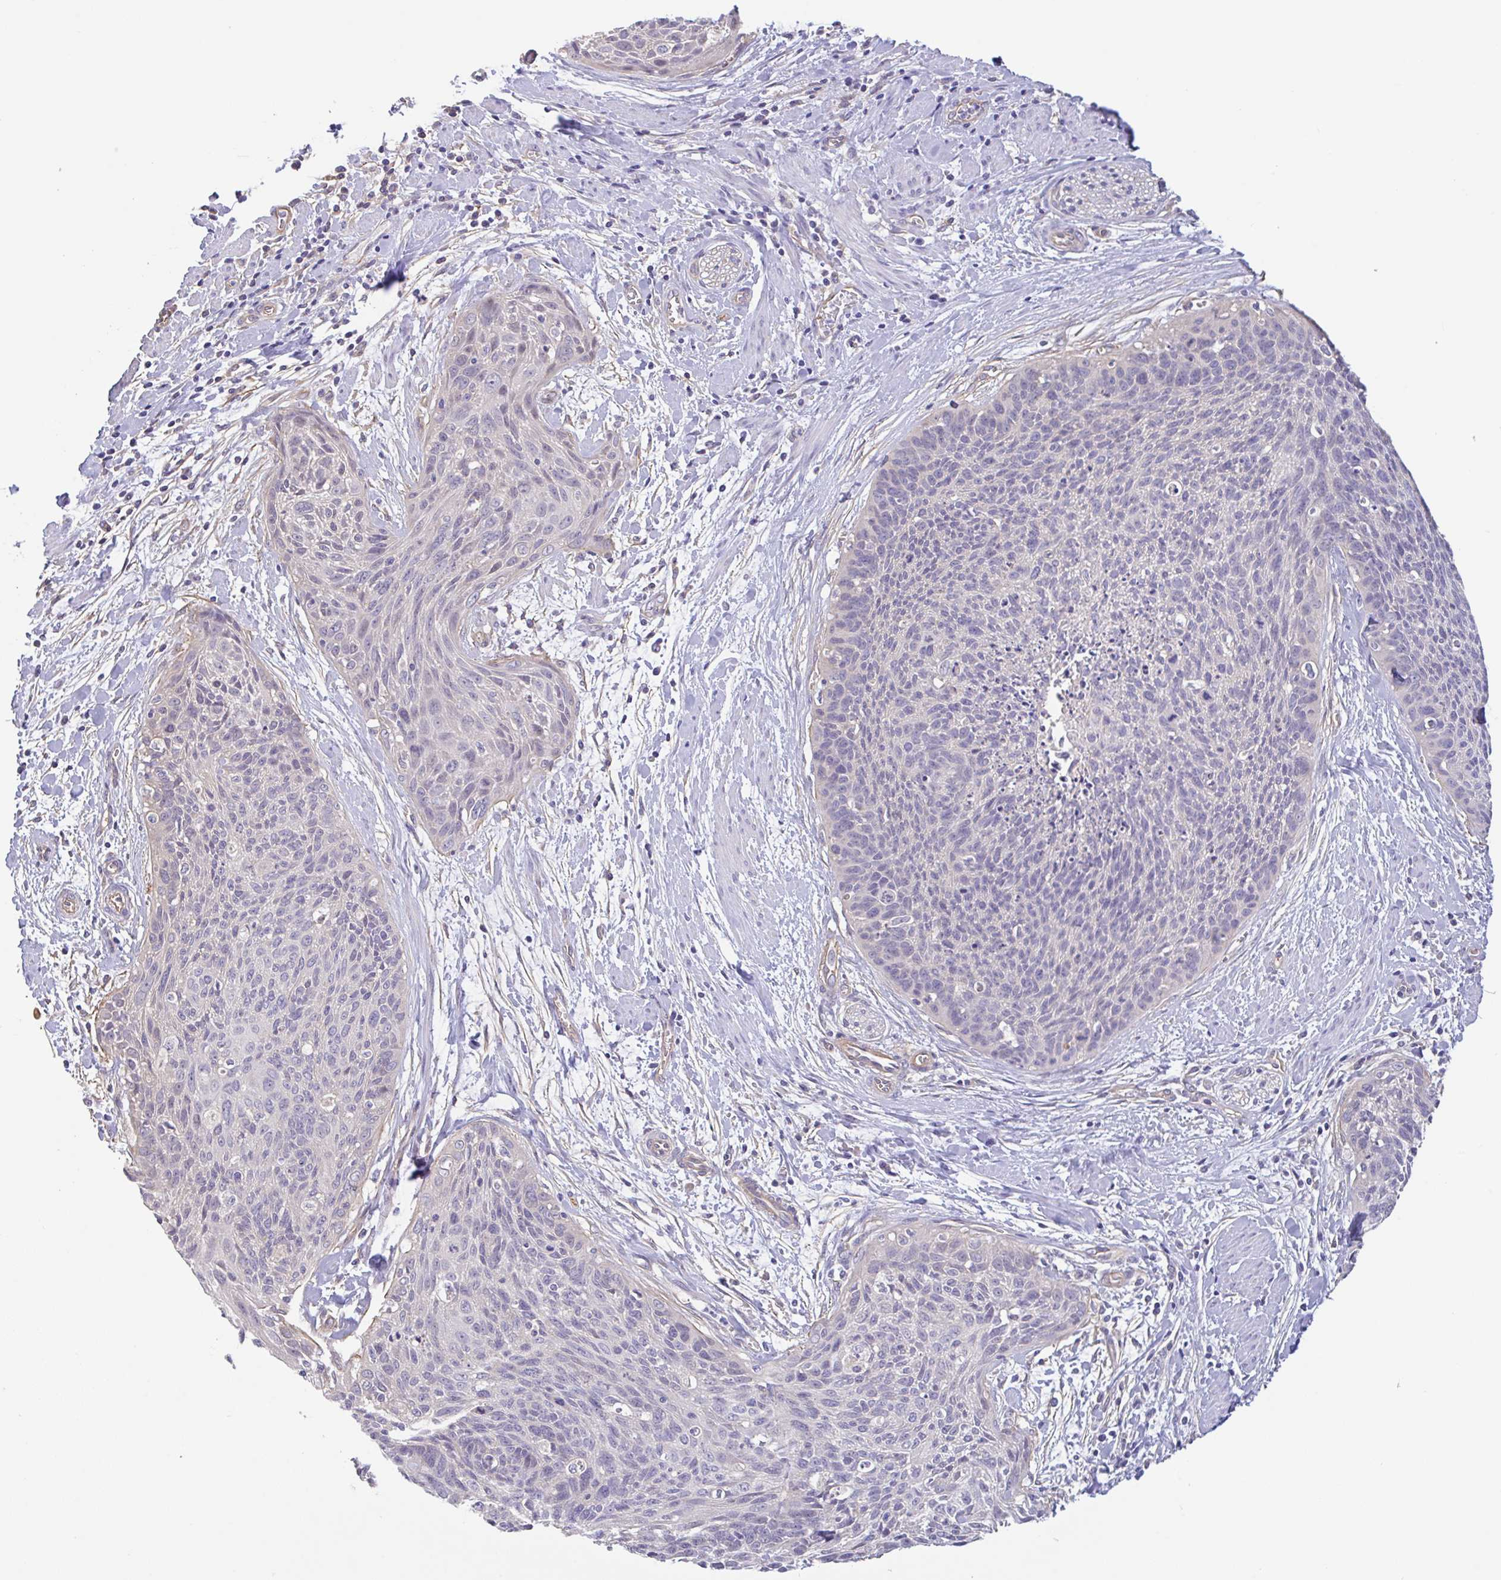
{"staining": {"intensity": "negative", "quantity": "none", "location": "none"}, "tissue": "cervical cancer", "cell_type": "Tumor cells", "image_type": "cancer", "snomed": [{"axis": "morphology", "description": "Squamous cell carcinoma, NOS"}, {"axis": "topography", "description": "Cervix"}], "caption": "IHC of human cervical squamous cell carcinoma exhibits no expression in tumor cells.", "gene": "PLCD4", "patient": {"sex": "female", "age": 55}}